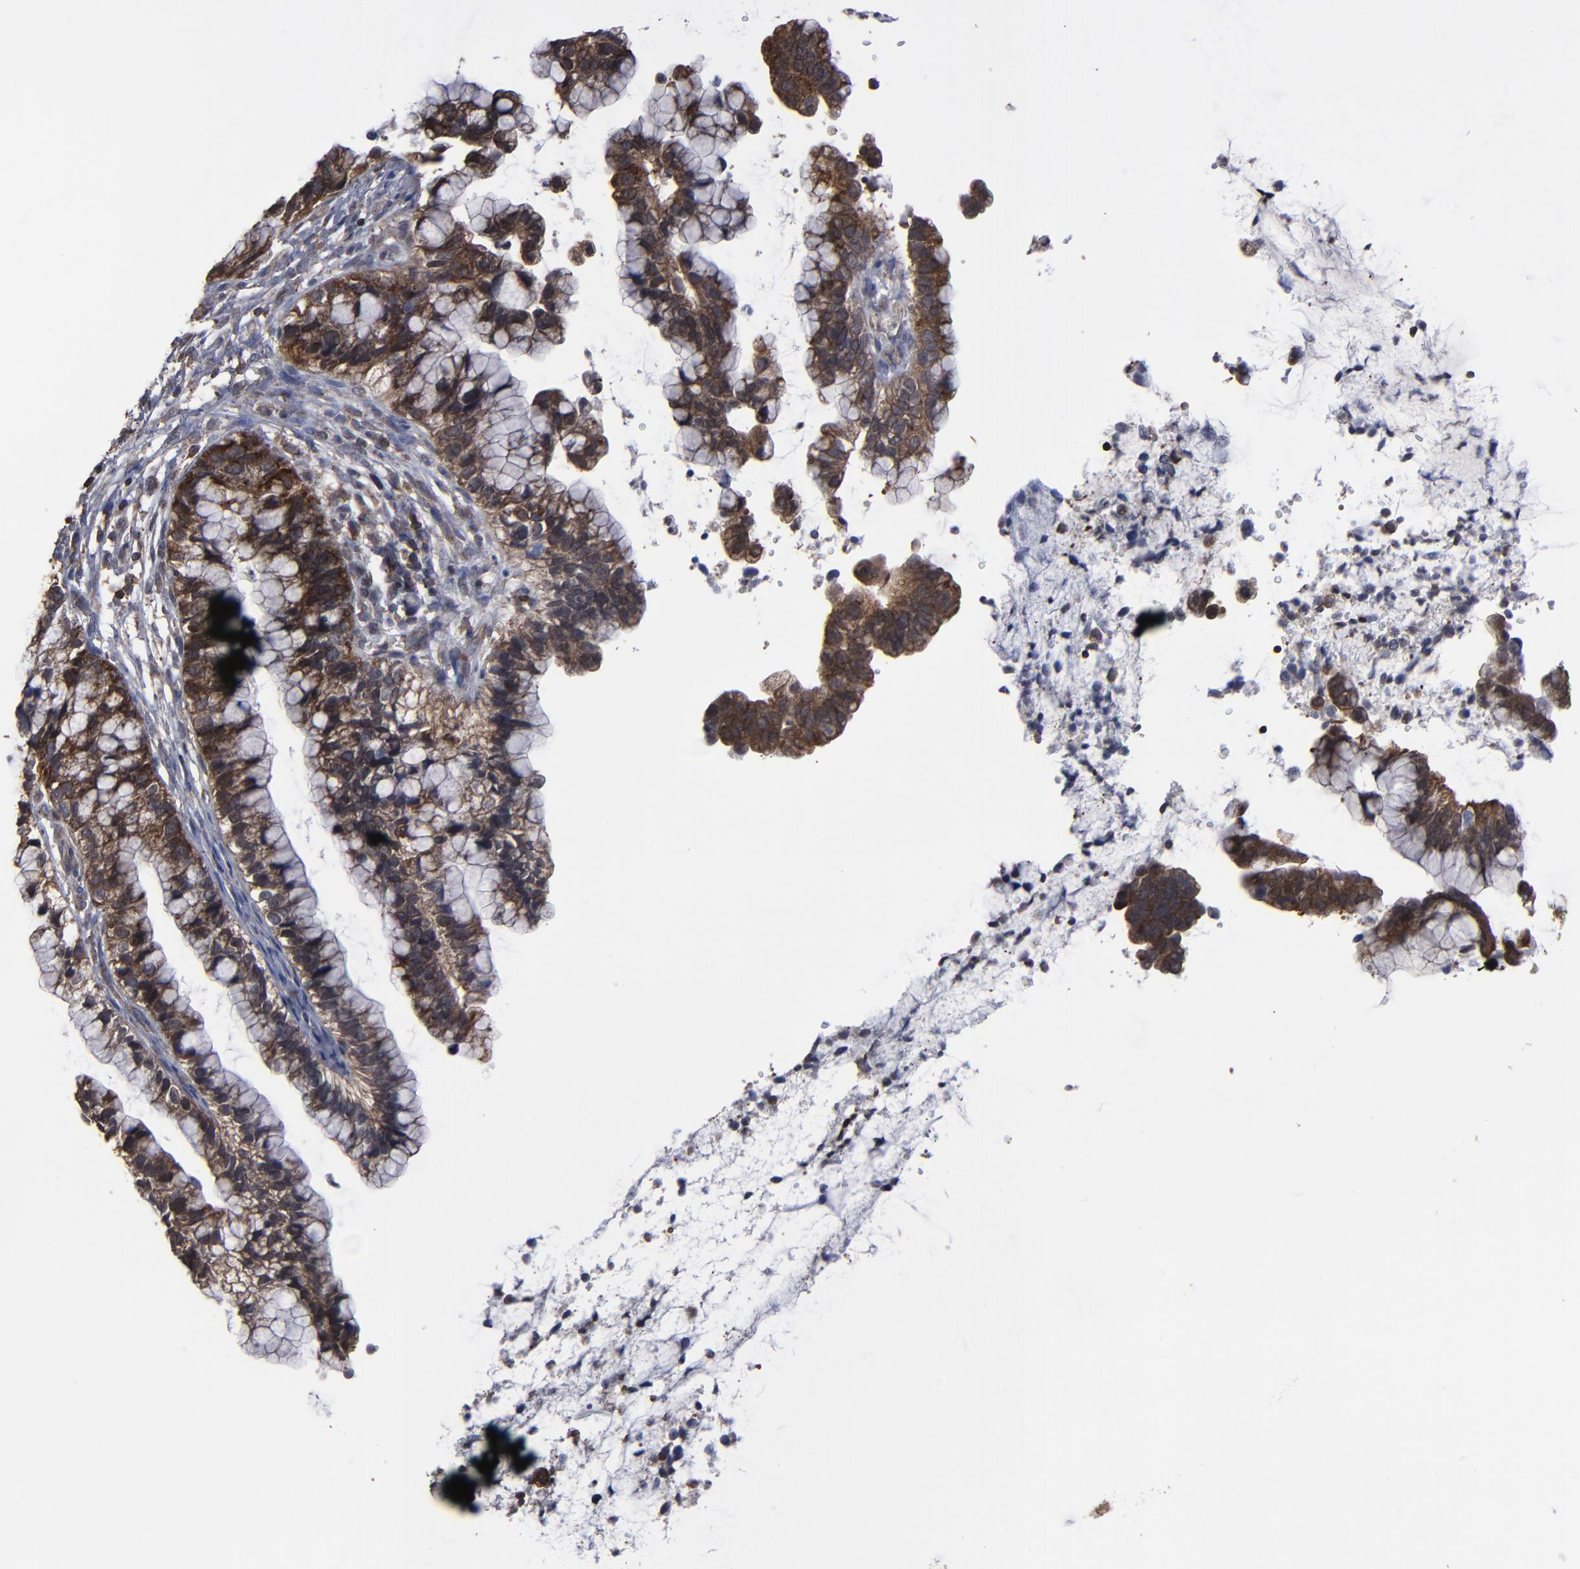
{"staining": {"intensity": "strong", "quantity": ">75%", "location": "cytoplasmic/membranous,nuclear"}, "tissue": "cervical cancer", "cell_type": "Tumor cells", "image_type": "cancer", "snomed": [{"axis": "morphology", "description": "Adenocarcinoma, NOS"}, {"axis": "topography", "description": "Cervix"}], "caption": "Immunohistochemistry of cervical cancer shows high levels of strong cytoplasmic/membranous and nuclear staining in approximately >75% of tumor cells.", "gene": "KIAA2026", "patient": {"sex": "female", "age": 44}}